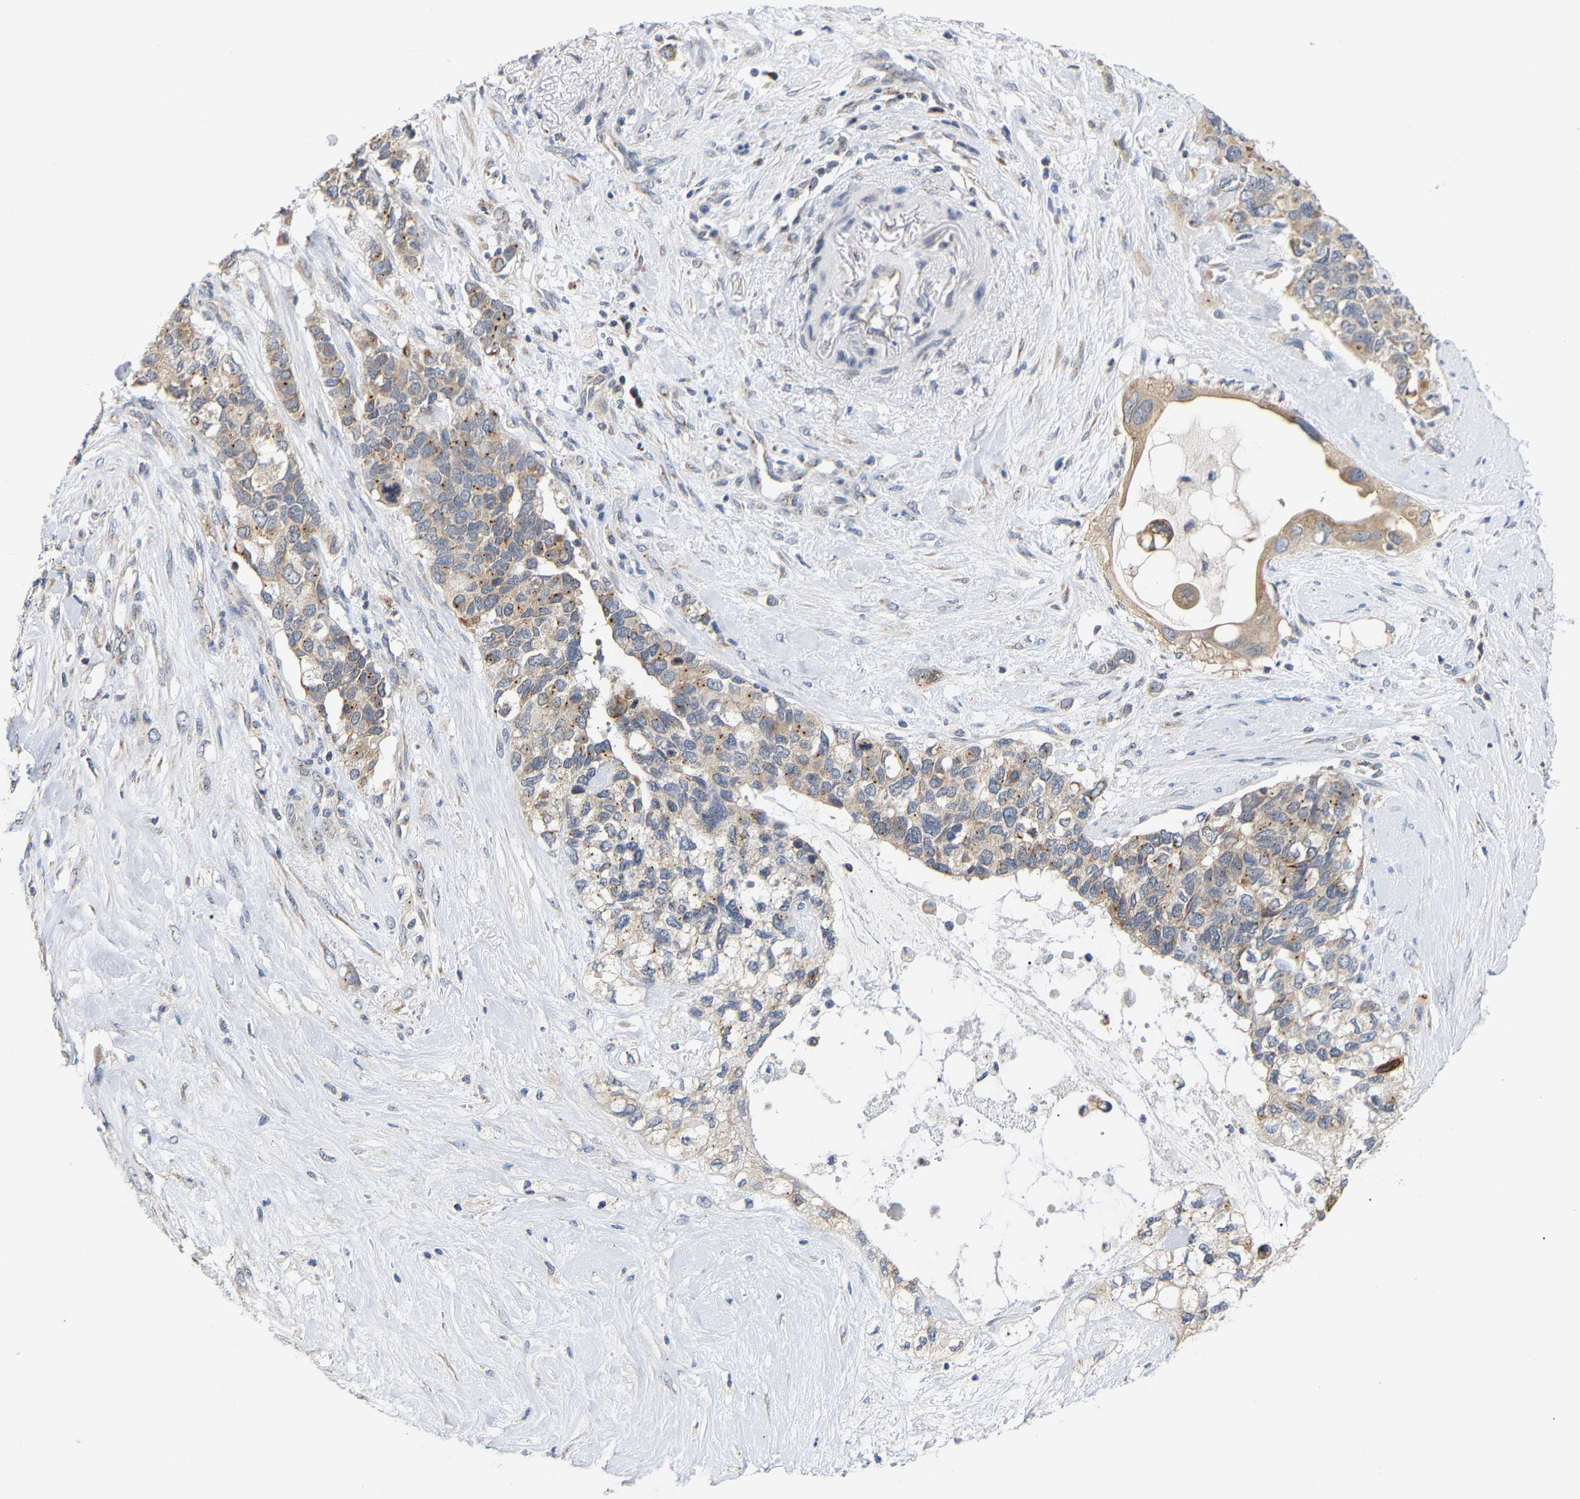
{"staining": {"intensity": "weak", "quantity": ">75%", "location": "cytoplasmic/membranous"}, "tissue": "pancreatic cancer", "cell_type": "Tumor cells", "image_type": "cancer", "snomed": [{"axis": "morphology", "description": "Adenocarcinoma, NOS"}, {"axis": "topography", "description": "Pancreas"}], "caption": "Weak cytoplasmic/membranous protein positivity is appreciated in approximately >75% of tumor cells in pancreatic cancer. (brown staining indicates protein expression, while blue staining denotes nuclei).", "gene": "PCNT", "patient": {"sex": "female", "age": 56}}